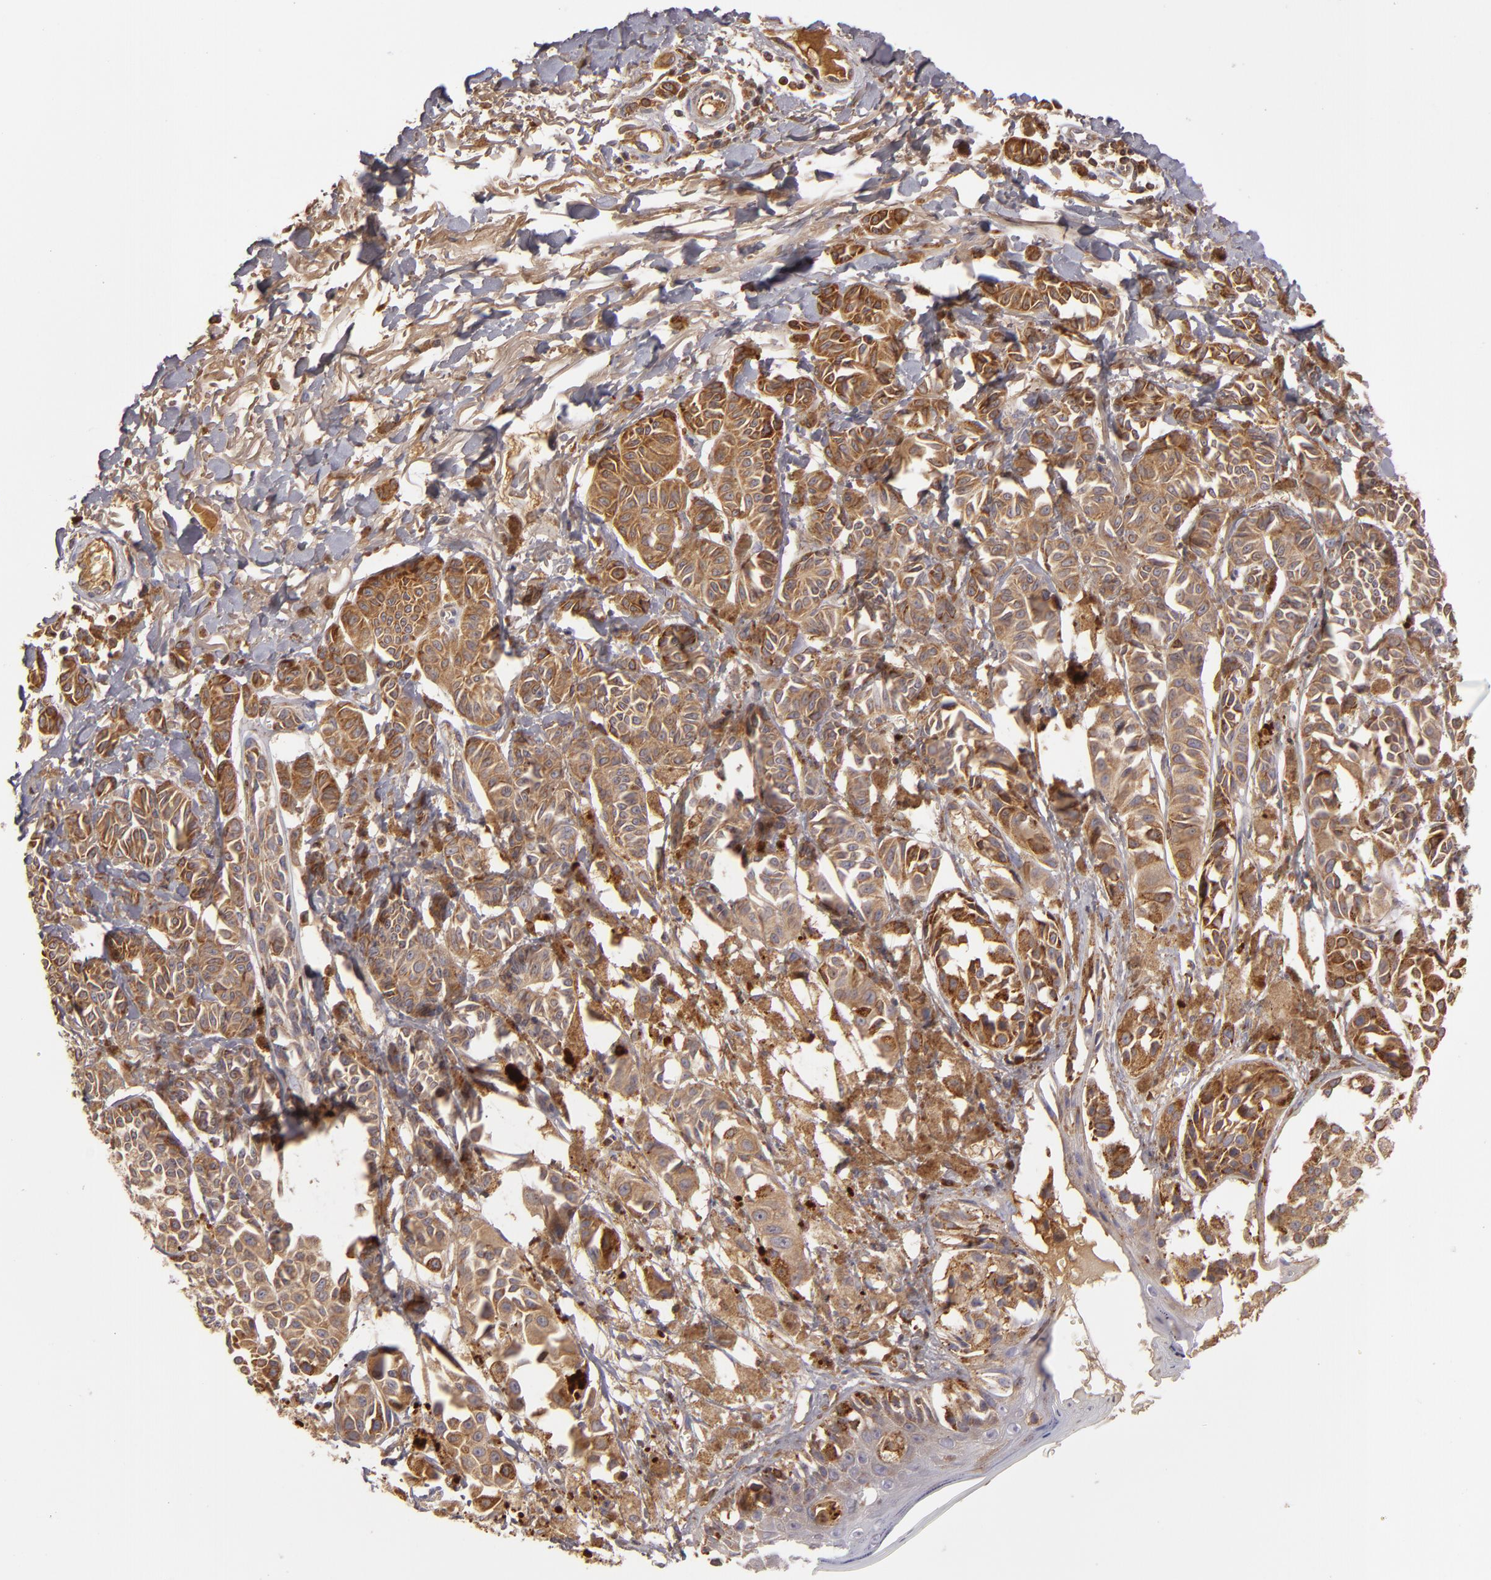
{"staining": {"intensity": "moderate", "quantity": ">75%", "location": "cytoplasmic/membranous"}, "tissue": "melanoma", "cell_type": "Tumor cells", "image_type": "cancer", "snomed": [{"axis": "morphology", "description": "Malignant melanoma, NOS"}, {"axis": "topography", "description": "Skin"}], "caption": "DAB immunohistochemical staining of melanoma reveals moderate cytoplasmic/membranous protein staining in about >75% of tumor cells.", "gene": "CFB", "patient": {"sex": "male", "age": 76}}